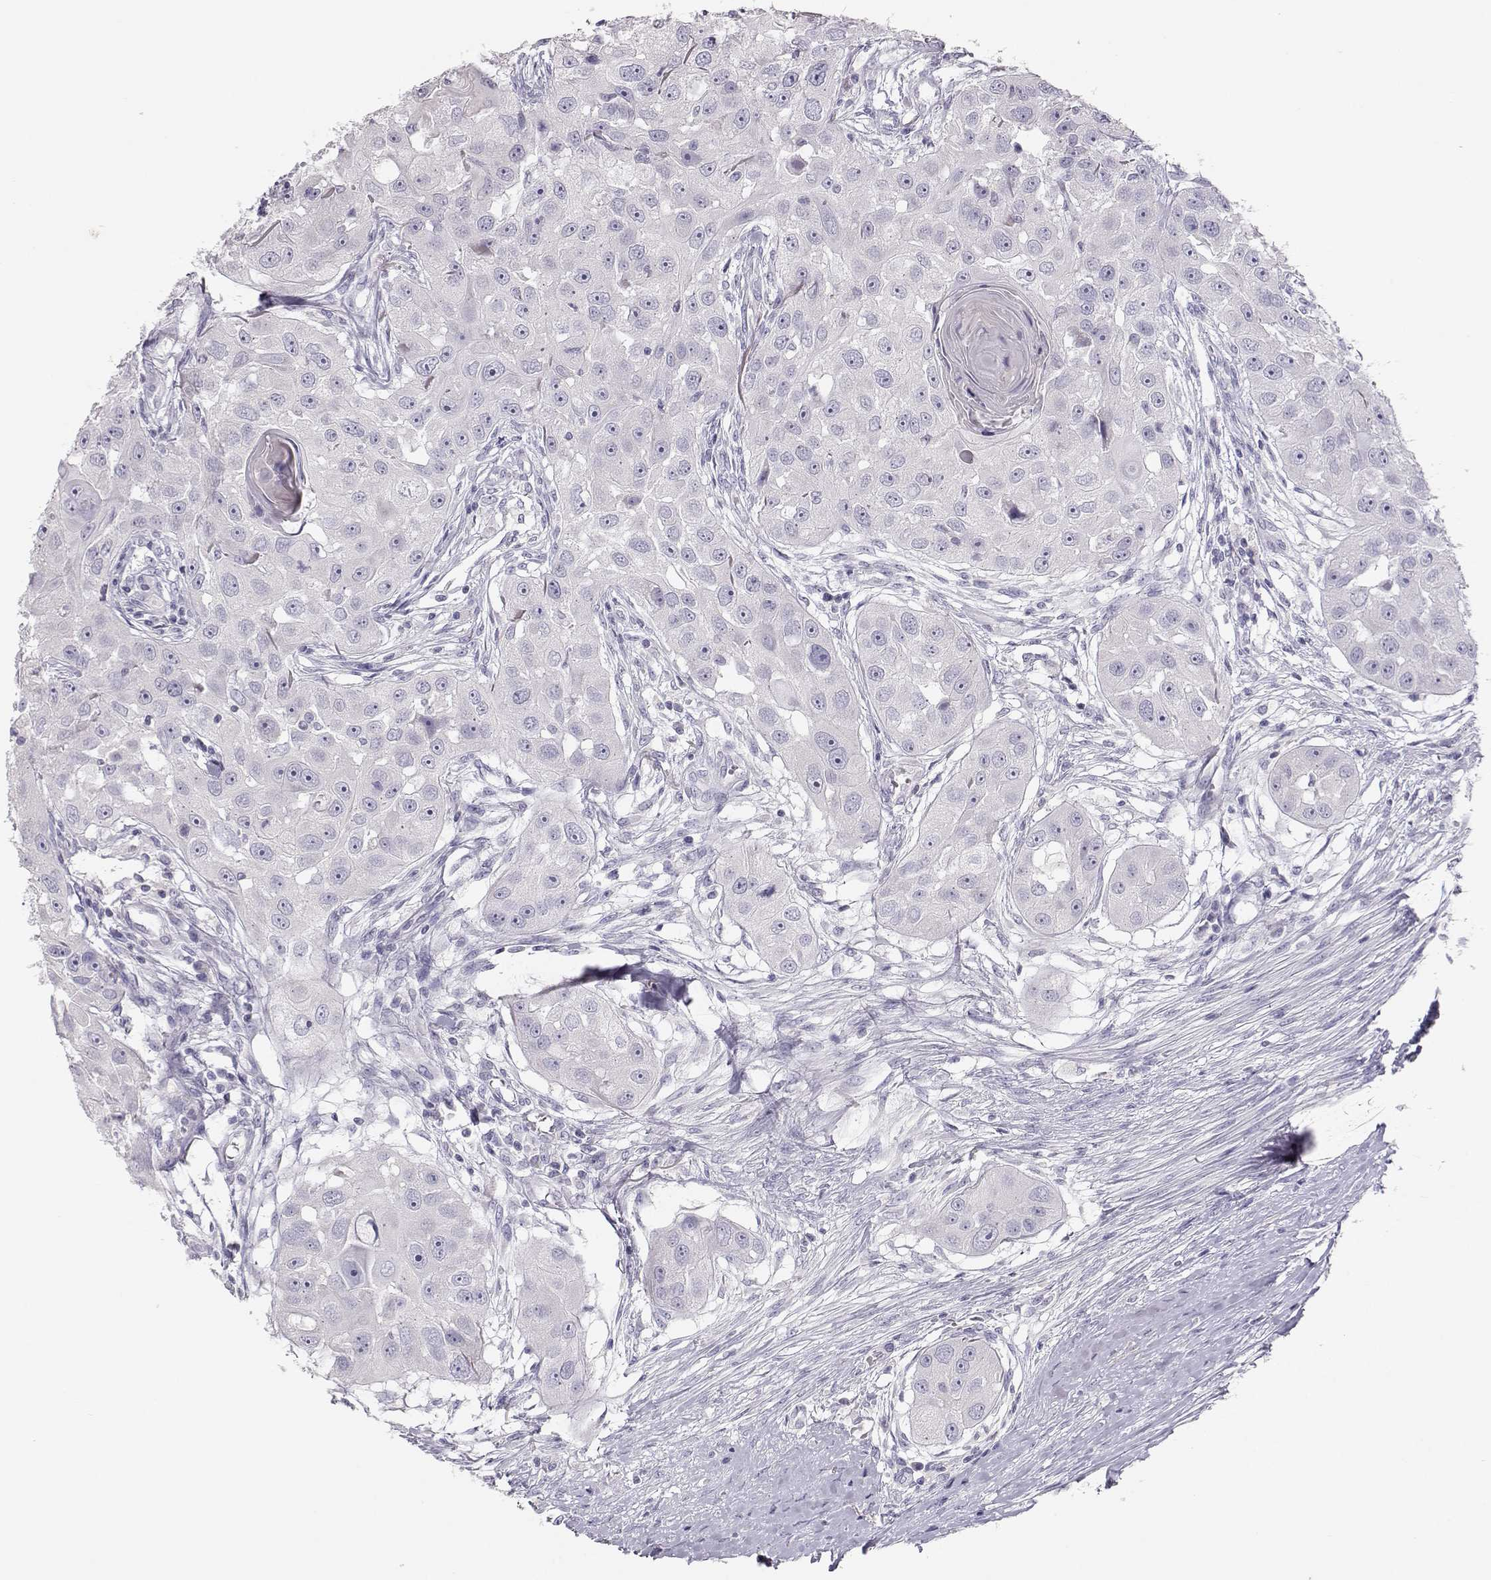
{"staining": {"intensity": "negative", "quantity": "none", "location": "none"}, "tissue": "head and neck cancer", "cell_type": "Tumor cells", "image_type": "cancer", "snomed": [{"axis": "morphology", "description": "Squamous cell carcinoma, NOS"}, {"axis": "topography", "description": "Head-Neck"}], "caption": "Tumor cells show no significant expression in head and neck squamous cell carcinoma. (DAB immunohistochemistry (IHC) visualized using brightfield microscopy, high magnification).", "gene": "LEPR", "patient": {"sex": "male", "age": 51}}